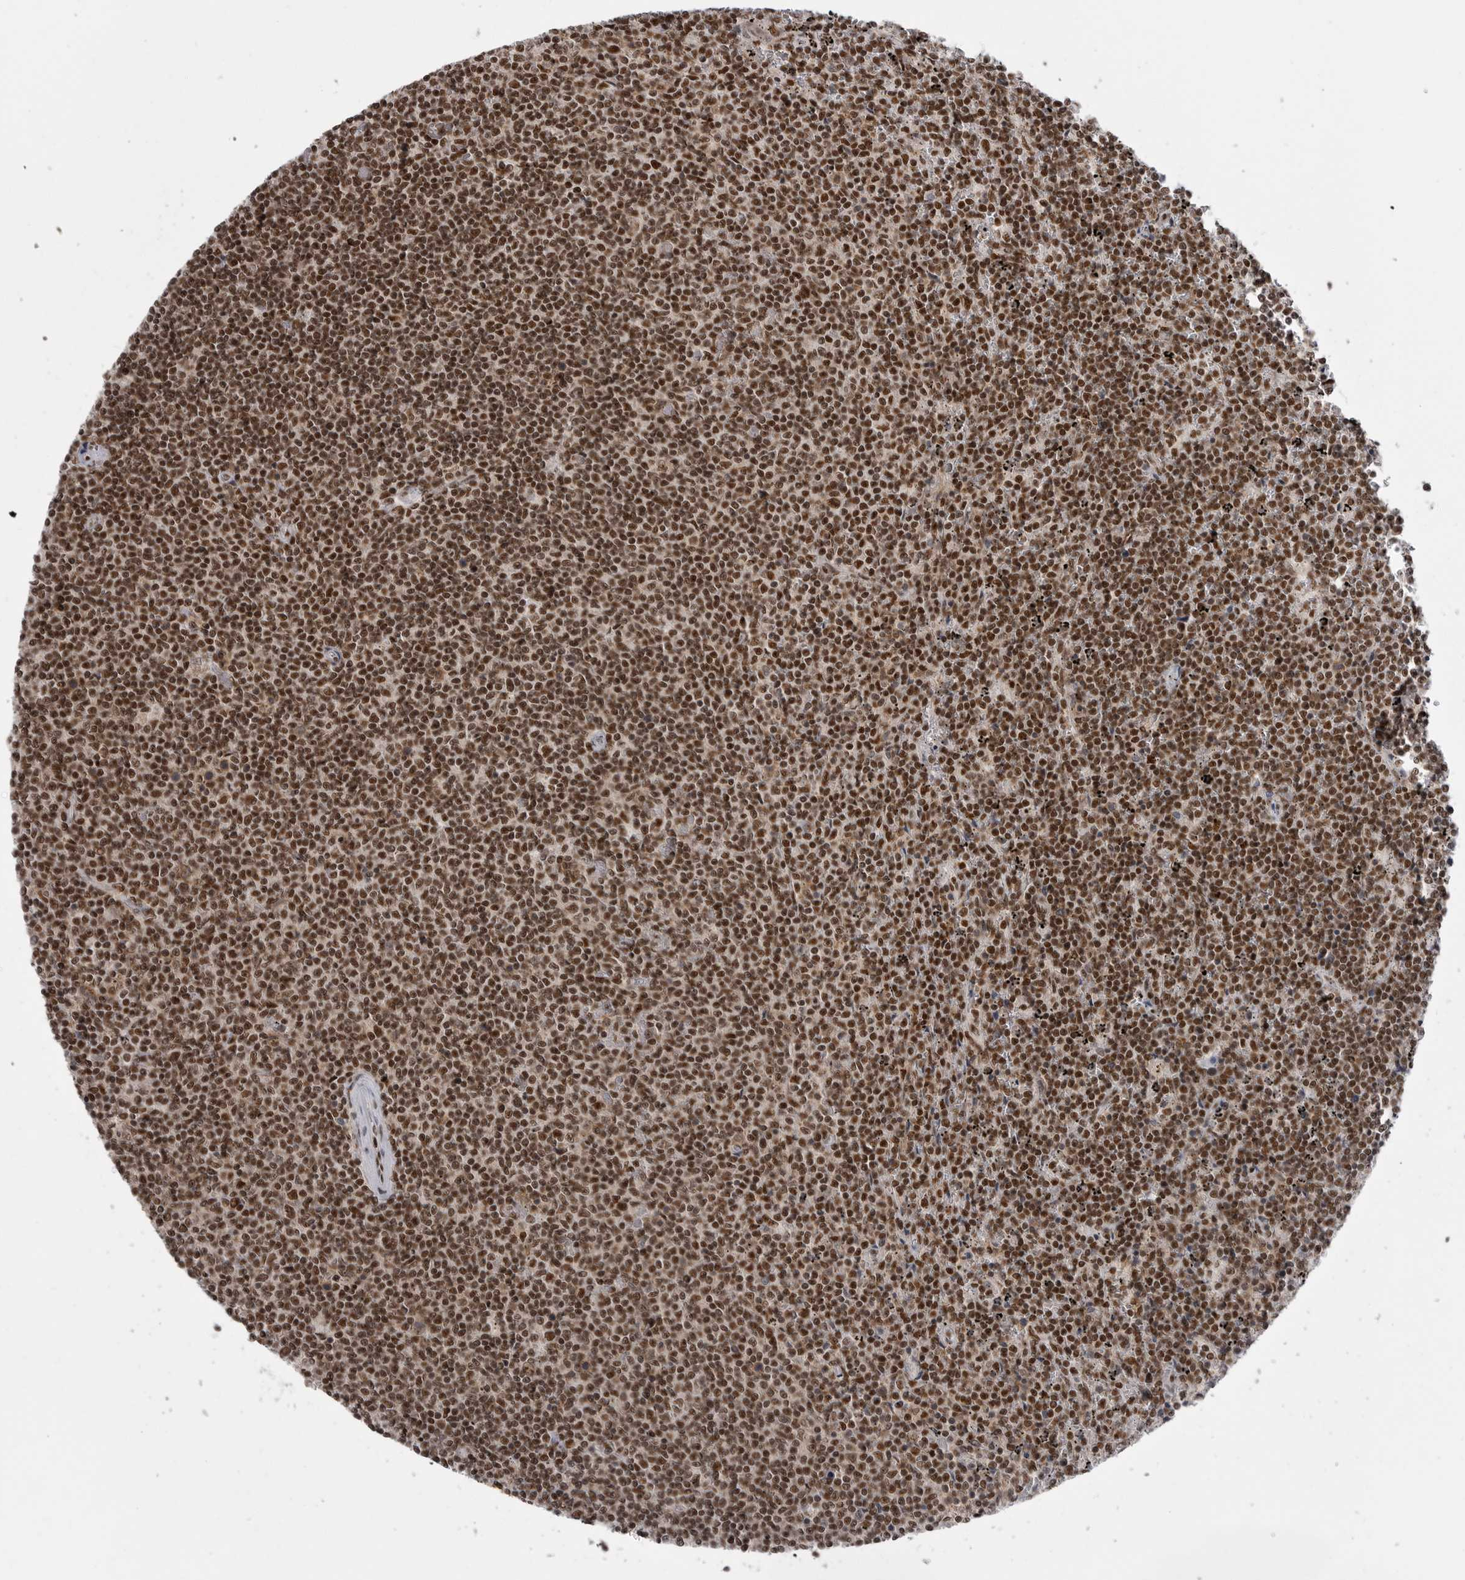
{"staining": {"intensity": "strong", "quantity": ">75%", "location": "nuclear"}, "tissue": "lymphoma", "cell_type": "Tumor cells", "image_type": "cancer", "snomed": [{"axis": "morphology", "description": "Malignant lymphoma, non-Hodgkin's type, Low grade"}, {"axis": "topography", "description": "Spleen"}], "caption": "This is a histology image of immunohistochemistry staining of lymphoma, which shows strong expression in the nuclear of tumor cells.", "gene": "PPP1R8", "patient": {"sex": "female", "age": 50}}